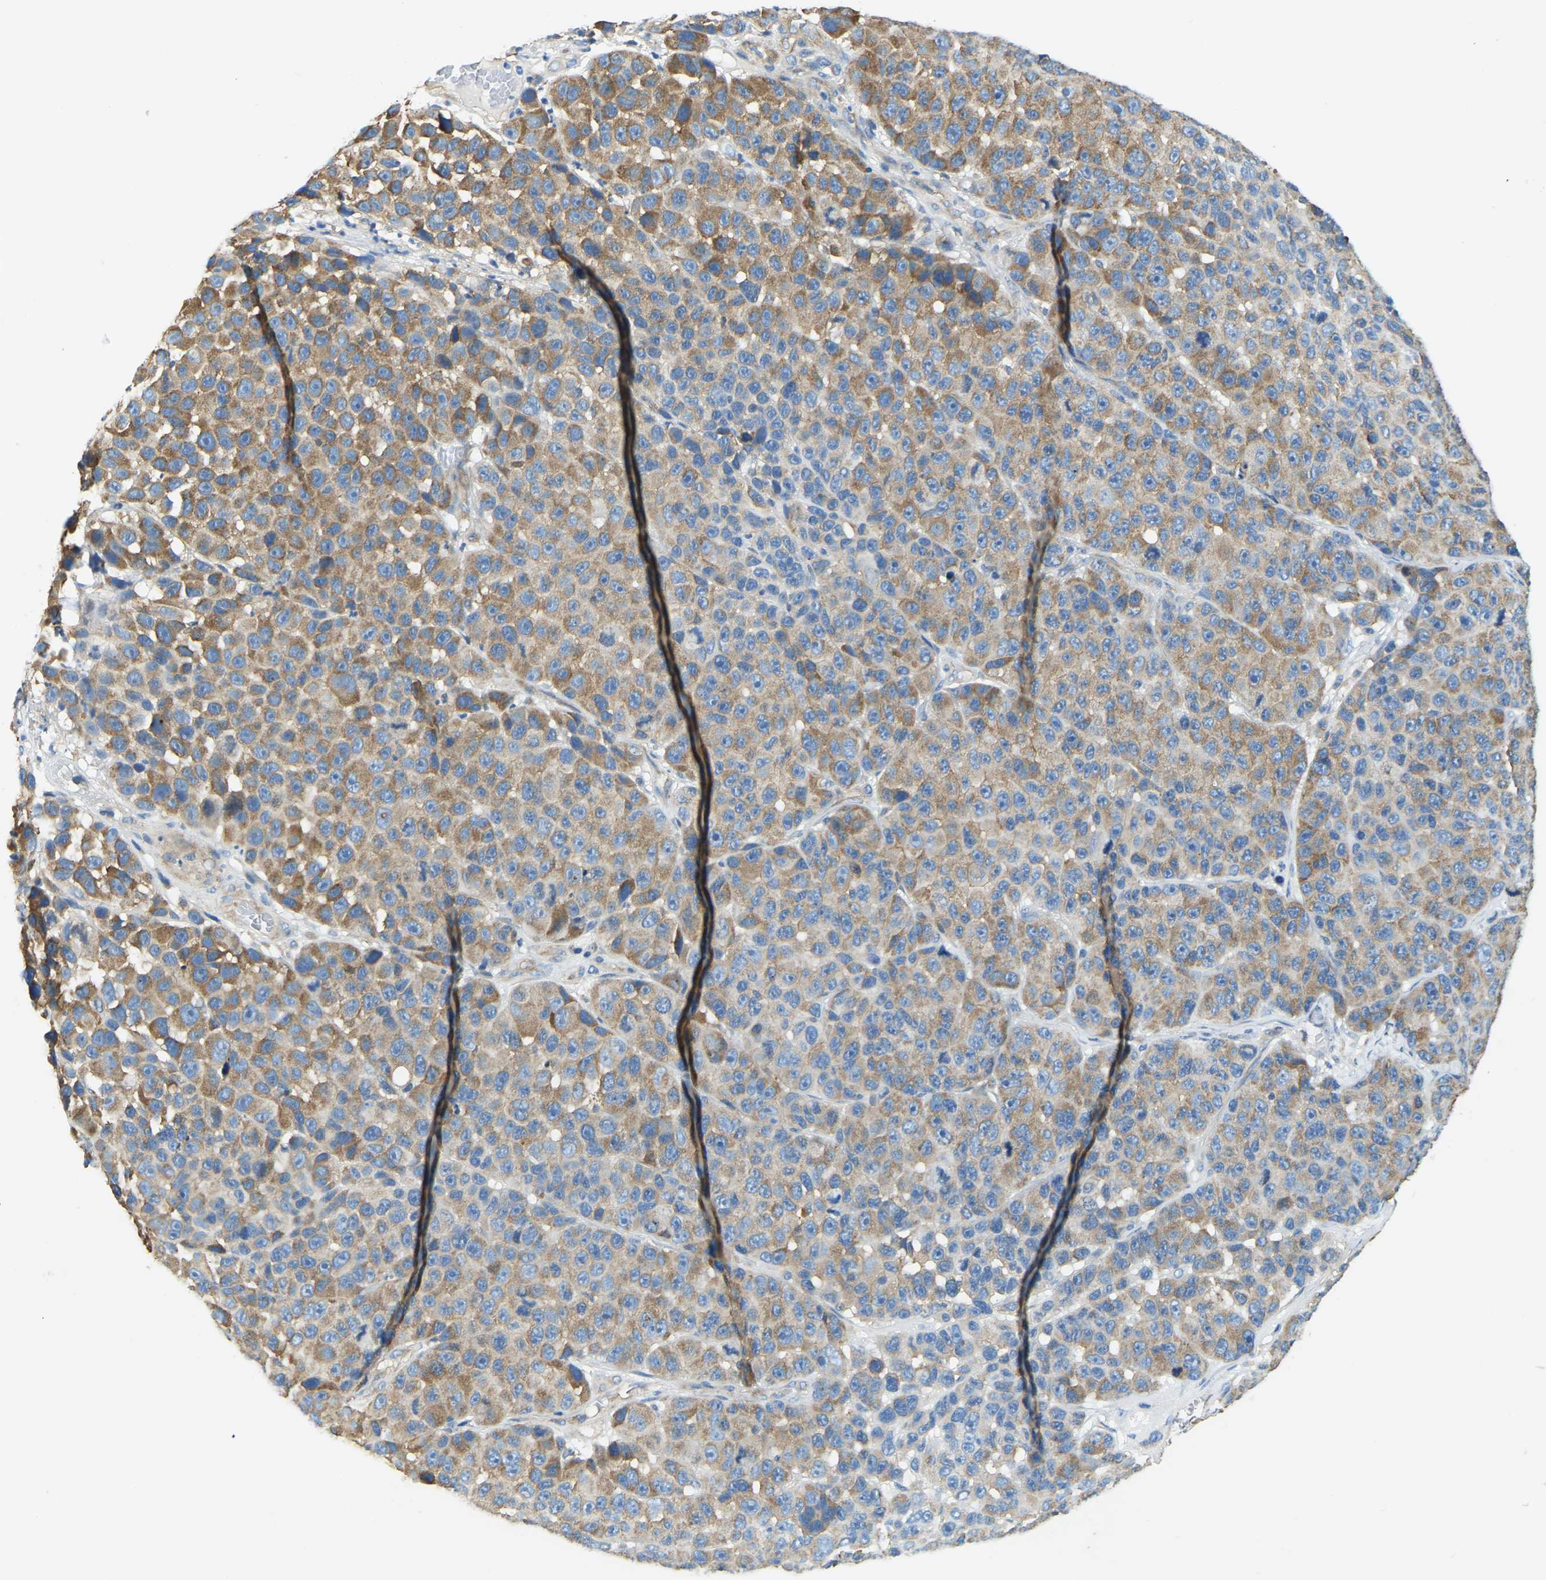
{"staining": {"intensity": "moderate", "quantity": ">75%", "location": "cytoplasmic/membranous"}, "tissue": "melanoma", "cell_type": "Tumor cells", "image_type": "cancer", "snomed": [{"axis": "morphology", "description": "Malignant melanoma, NOS"}, {"axis": "topography", "description": "Skin"}], "caption": "Approximately >75% of tumor cells in melanoma show moderate cytoplasmic/membranous protein expression as visualized by brown immunohistochemical staining.", "gene": "AHNAK", "patient": {"sex": "male", "age": 53}}